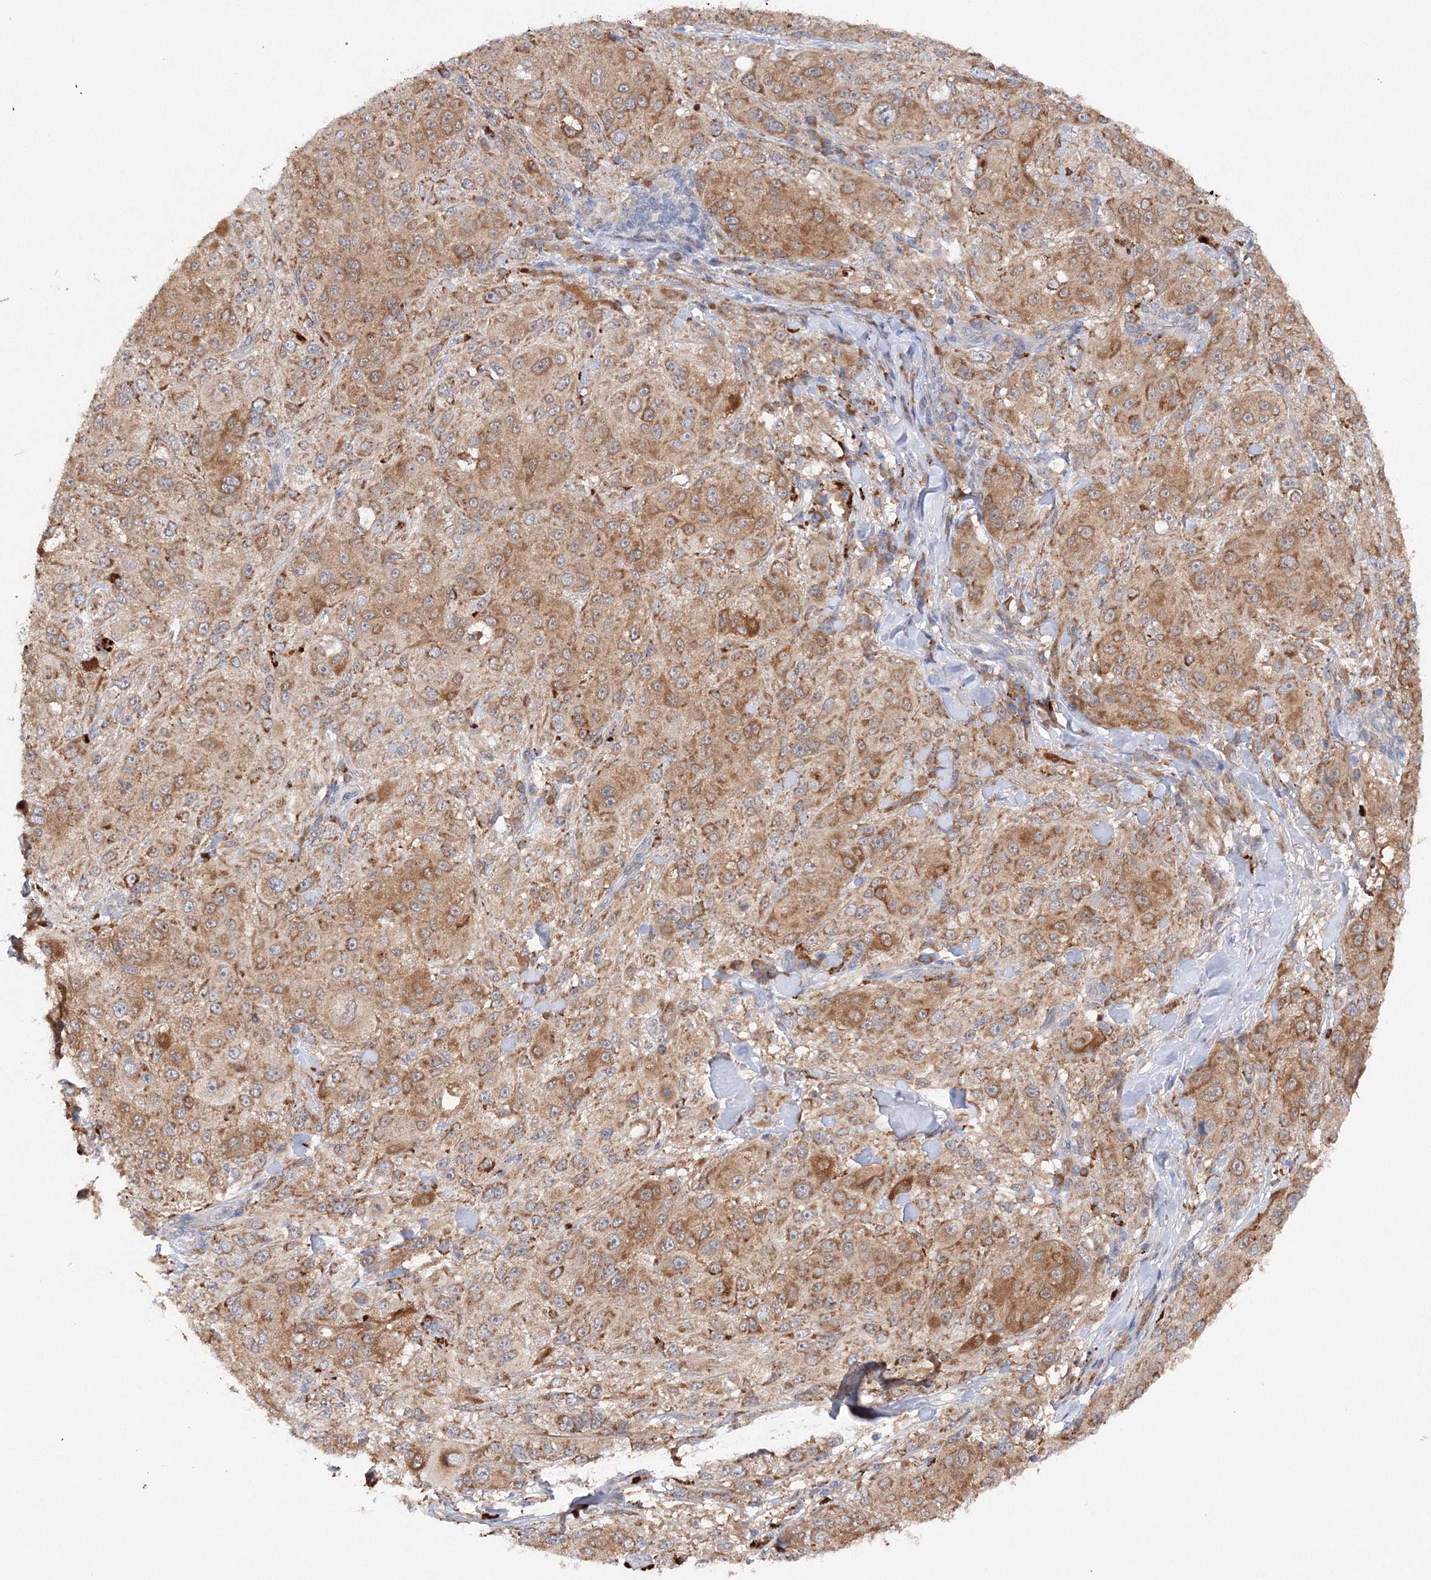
{"staining": {"intensity": "moderate", "quantity": ">75%", "location": "cytoplasmic/membranous"}, "tissue": "melanoma", "cell_type": "Tumor cells", "image_type": "cancer", "snomed": [{"axis": "morphology", "description": "Necrosis, NOS"}, {"axis": "morphology", "description": "Malignant melanoma, NOS"}, {"axis": "topography", "description": "Skin"}], "caption": "About >75% of tumor cells in malignant melanoma show moderate cytoplasmic/membranous protein staining as visualized by brown immunohistochemical staining.", "gene": "DIS3L2", "patient": {"sex": "female", "age": 87}}